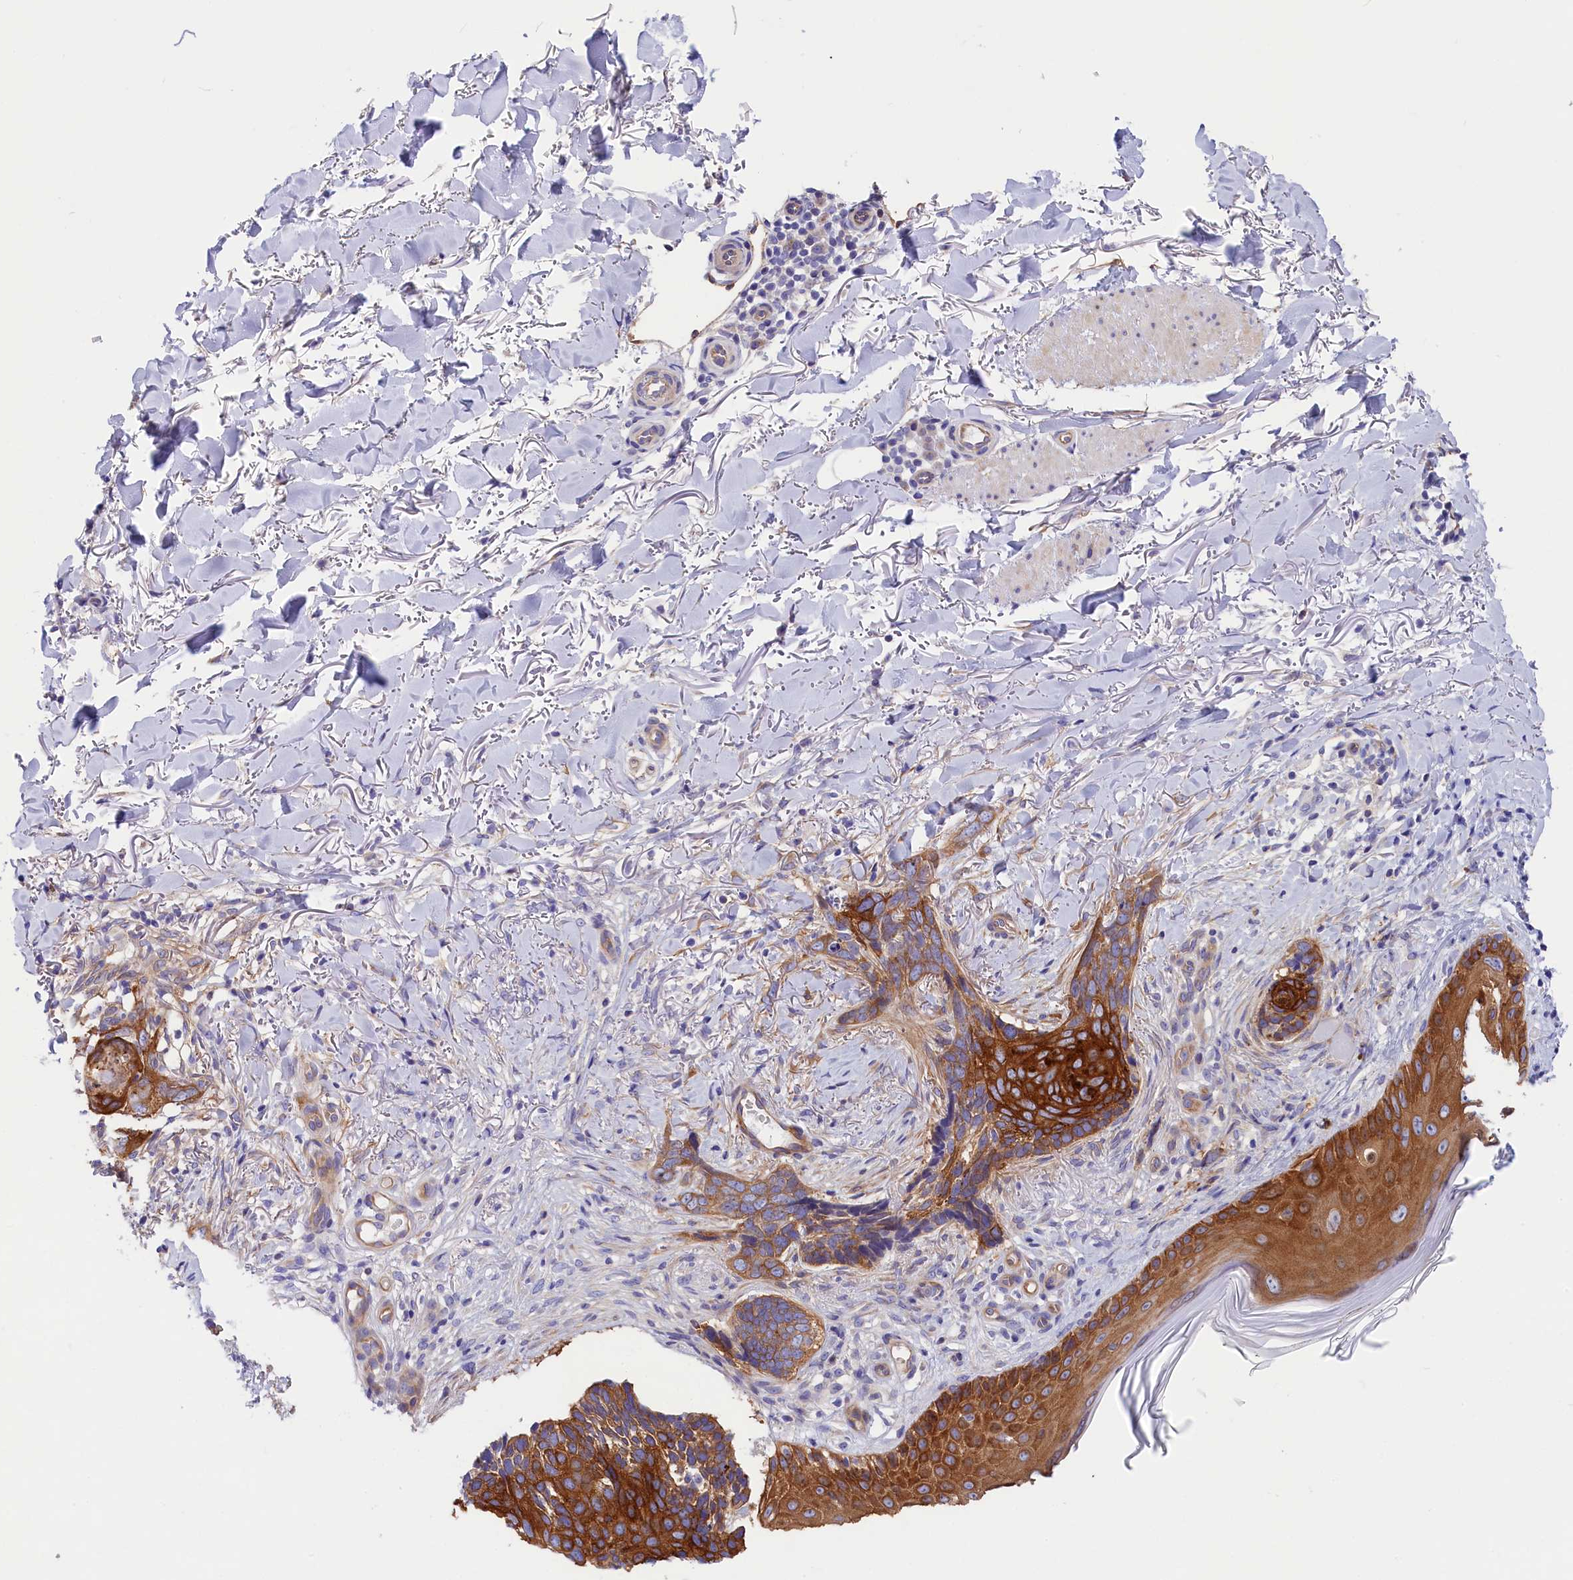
{"staining": {"intensity": "strong", "quantity": ">75%", "location": "cytoplasmic/membranous"}, "tissue": "skin cancer", "cell_type": "Tumor cells", "image_type": "cancer", "snomed": [{"axis": "morphology", "description": "Normal tissue, NOS"}, {"axis": "morphology", "description": "Basal cell carcinoma"}, {"axis": "topography", "description": "Skin"}], "caption": "Immunohistochemistry micrograph of neoplastic tissue: skin cancer (basal cell carcinoma) stained using immunohistochemistry (IHC) shows high levels of strong protein expression localized specifically in the cytoplasmic/membranous of tumor cells, appearing as a cytoplasmic/membranous brown color.", "gene": "PPP1R13L", "patient": {"sex": "female", "age": 67}}